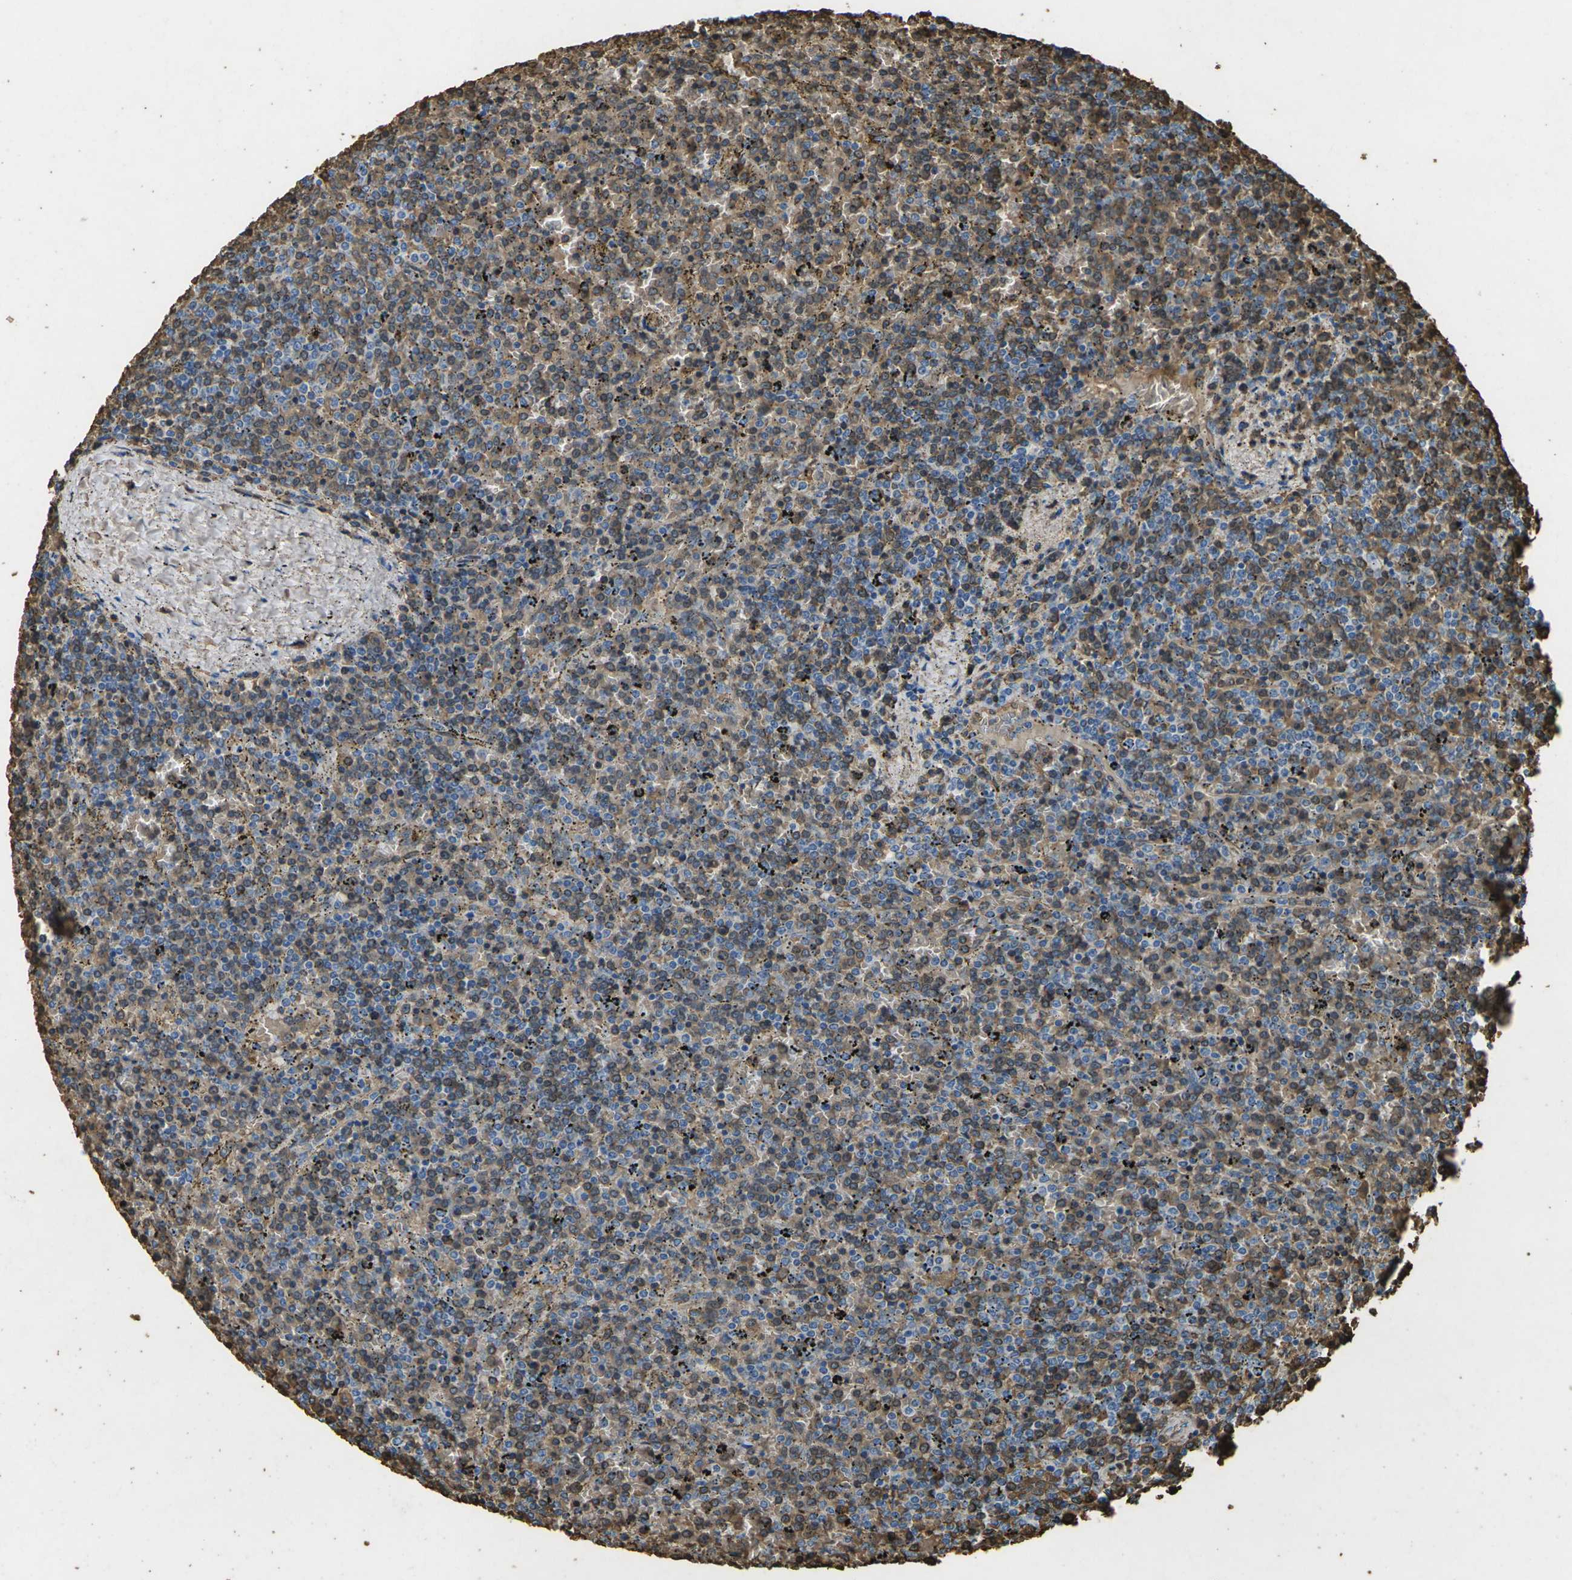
{"staining": {"intensity": "moderate", "quantity": "25%-75%", "location": "cytoplasmic/membranous"}, "tissue": "lymphoma", "cell_type": "Tumor cells", "image_type": "cancer", "snomed": [{"axis": "morphology", "description": "Malignant lymphoma, non-Hodgkin's type, Low grade"}, {"axis": "topography", "description": "Spleen"}], "caption": "Protein expression analysis of malignant lymphoma, non-Hodgkin's type (low-grade) displays moderate cytoplasmic/membranous expression in approximately 25%-75% of tumor cells.", "gene": "HBB", "patient": {"sex": "female", "age": 77}}